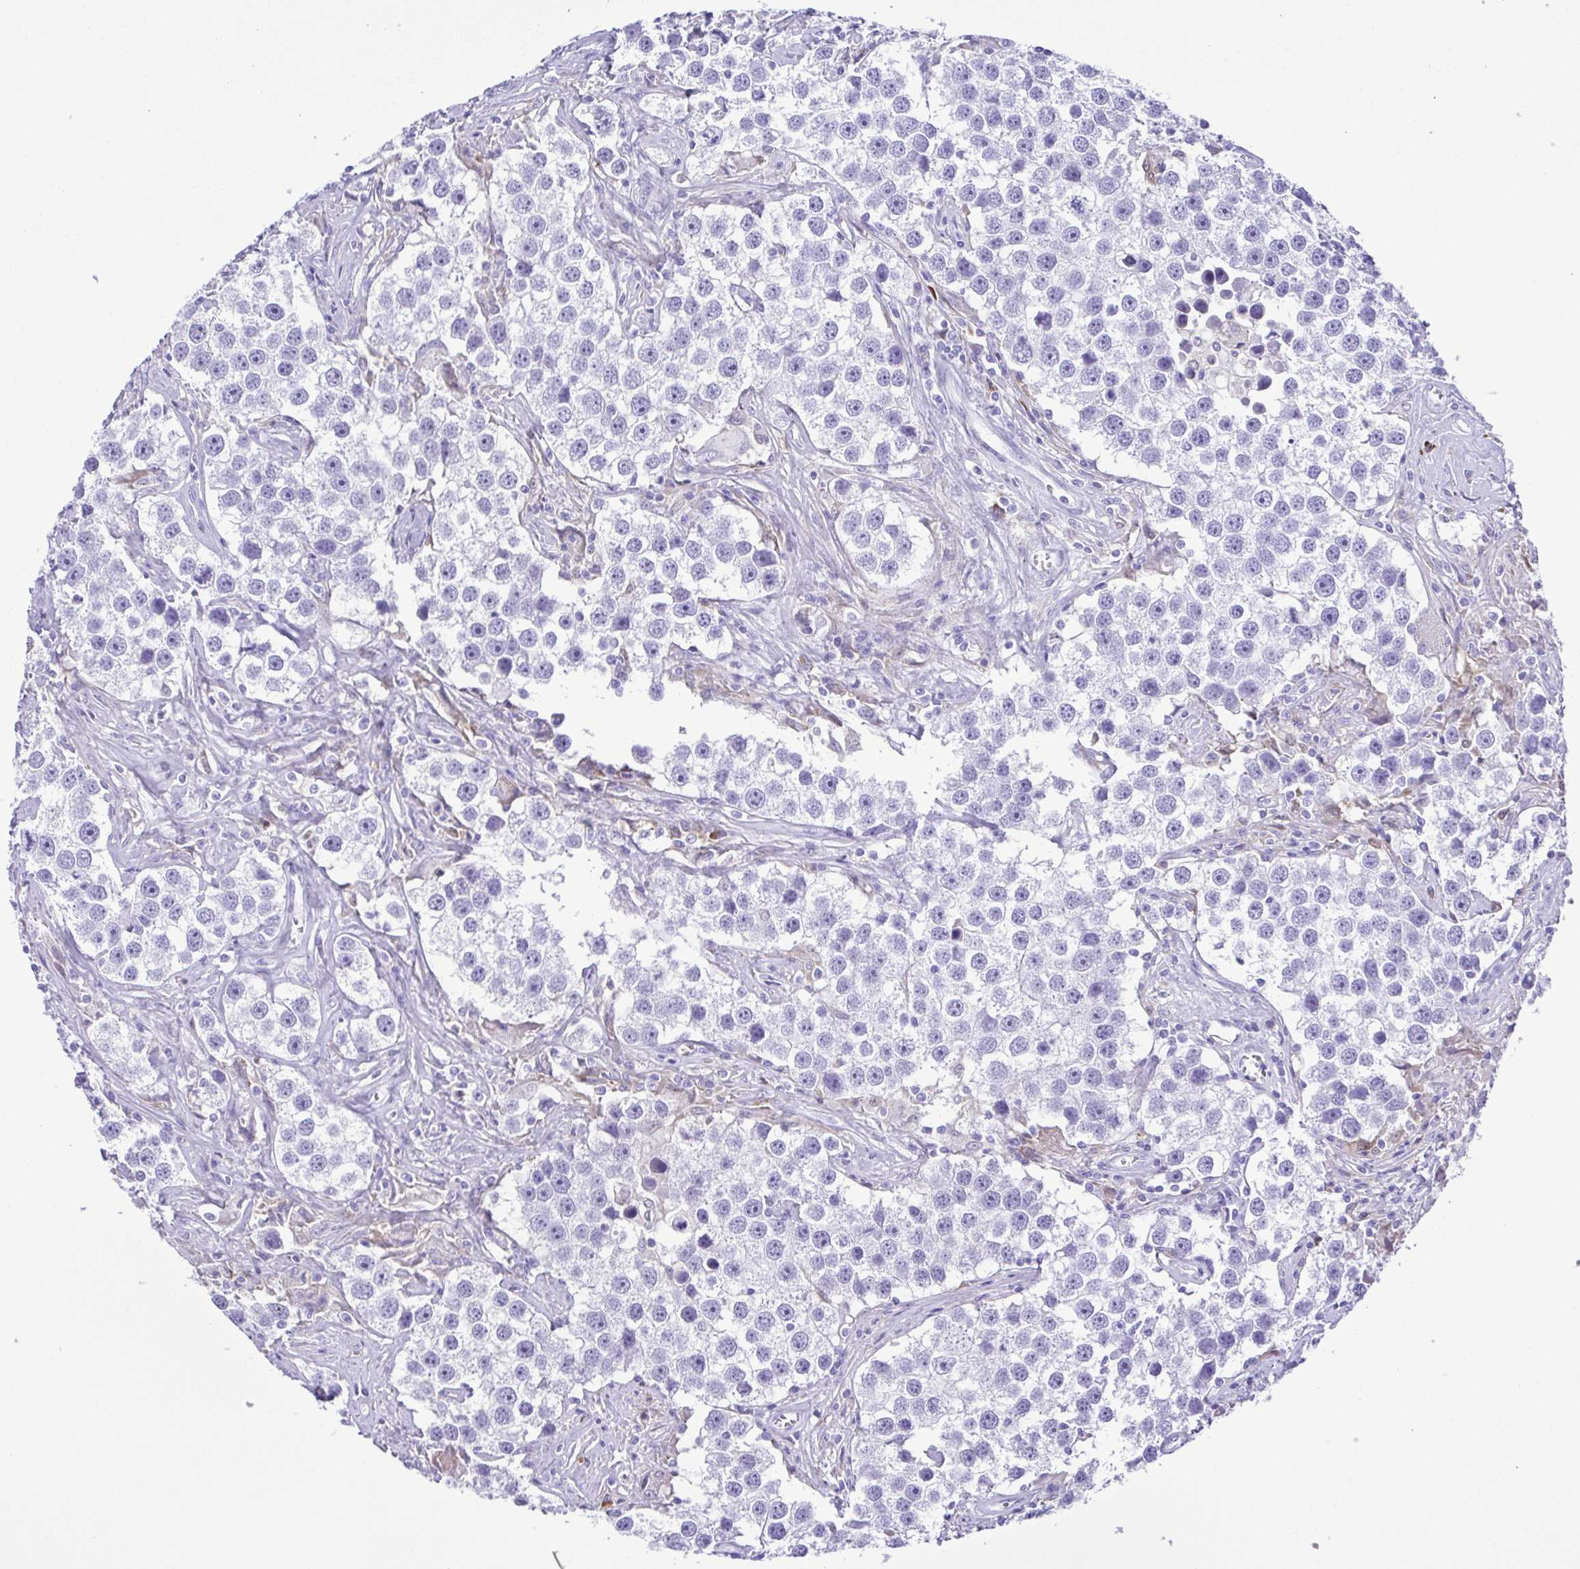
{"staining": {"intensity": "negative", "quantity": "none", "location": "none"}, "tissue": "testis cancer", "cell_type": "Tumor cells", "image_type": "cancer", "snomed": [{"axis": "morphology", "description": "Seminoma, NOS"}, {"axis": "topography", "description": "Testis"}], "caption": "Immunohistochemistry (IHC) photomicrograph of human seminoma (testis) stained for a protein (brown), which exhibits no staining in tumor cells. Brightfield microscopy of IHC stained with DAB (brown) and hematoxylin (blue), captured at high magnification.", "gene": "GPR17", "patient": {"sex": "male", "age": 49}}